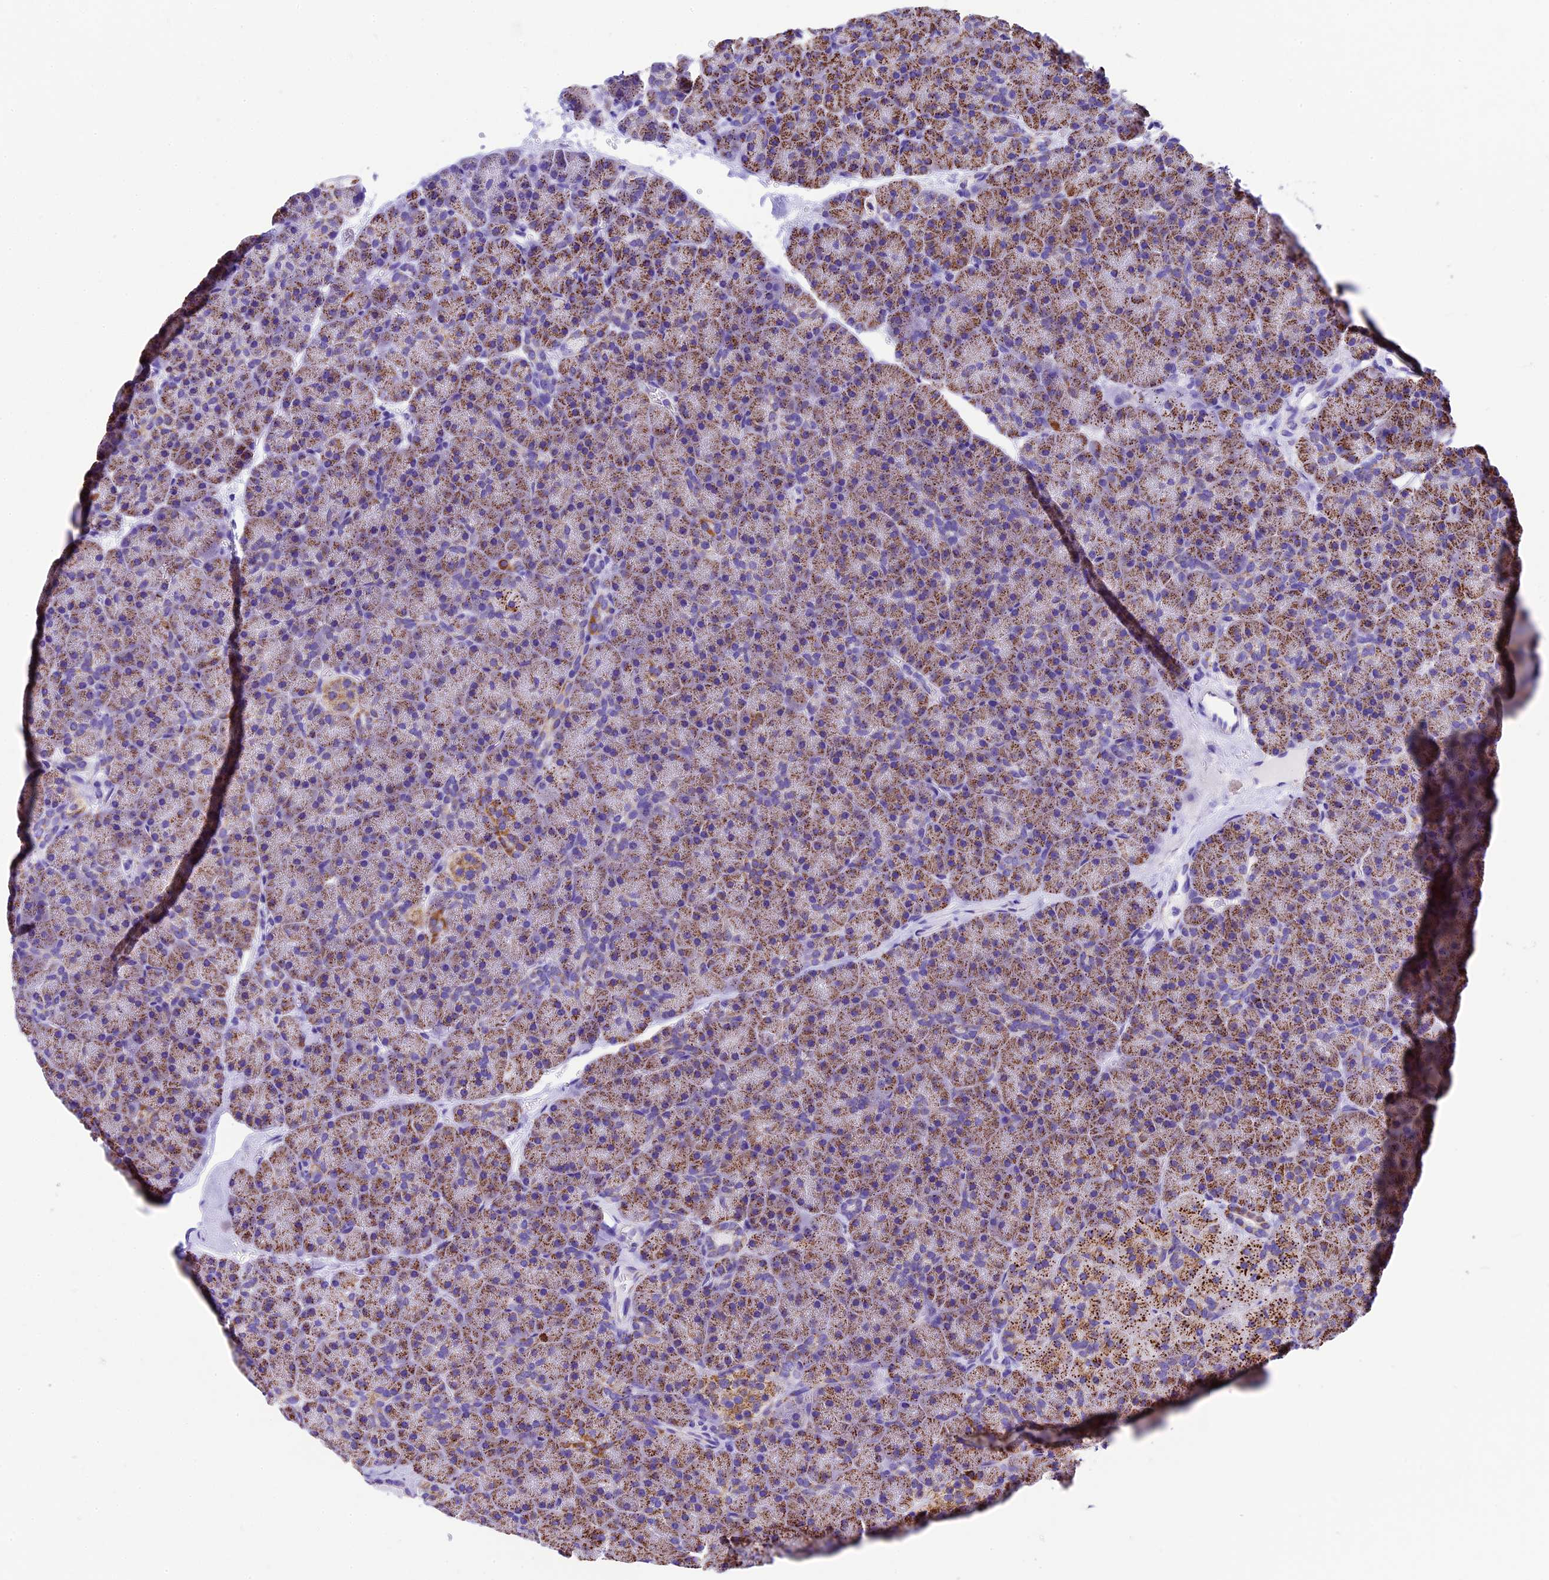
{"staining": {"intensity": "moderate", "quantity": ">75%", "location": "cytoplasmic/membranous"}, "tissue": "pancreas", "cell_type": "Exocrine glandular cells", "image_type": "normal", "snomed": [{"axis": "morphology", "description": "Normal tissue, NOS"}, {"axis": "topography", "description": "Pancreas"}], "caption": "Unremarkable pancreas displays moderate cytoplasmic/membranous staining in about >75% of exocrine glandular cells (Brightfield microscopy of DAB IHC at high magnification)..", "gene": "DCAF5", "patient": {"sex": "male", "age": 36}}